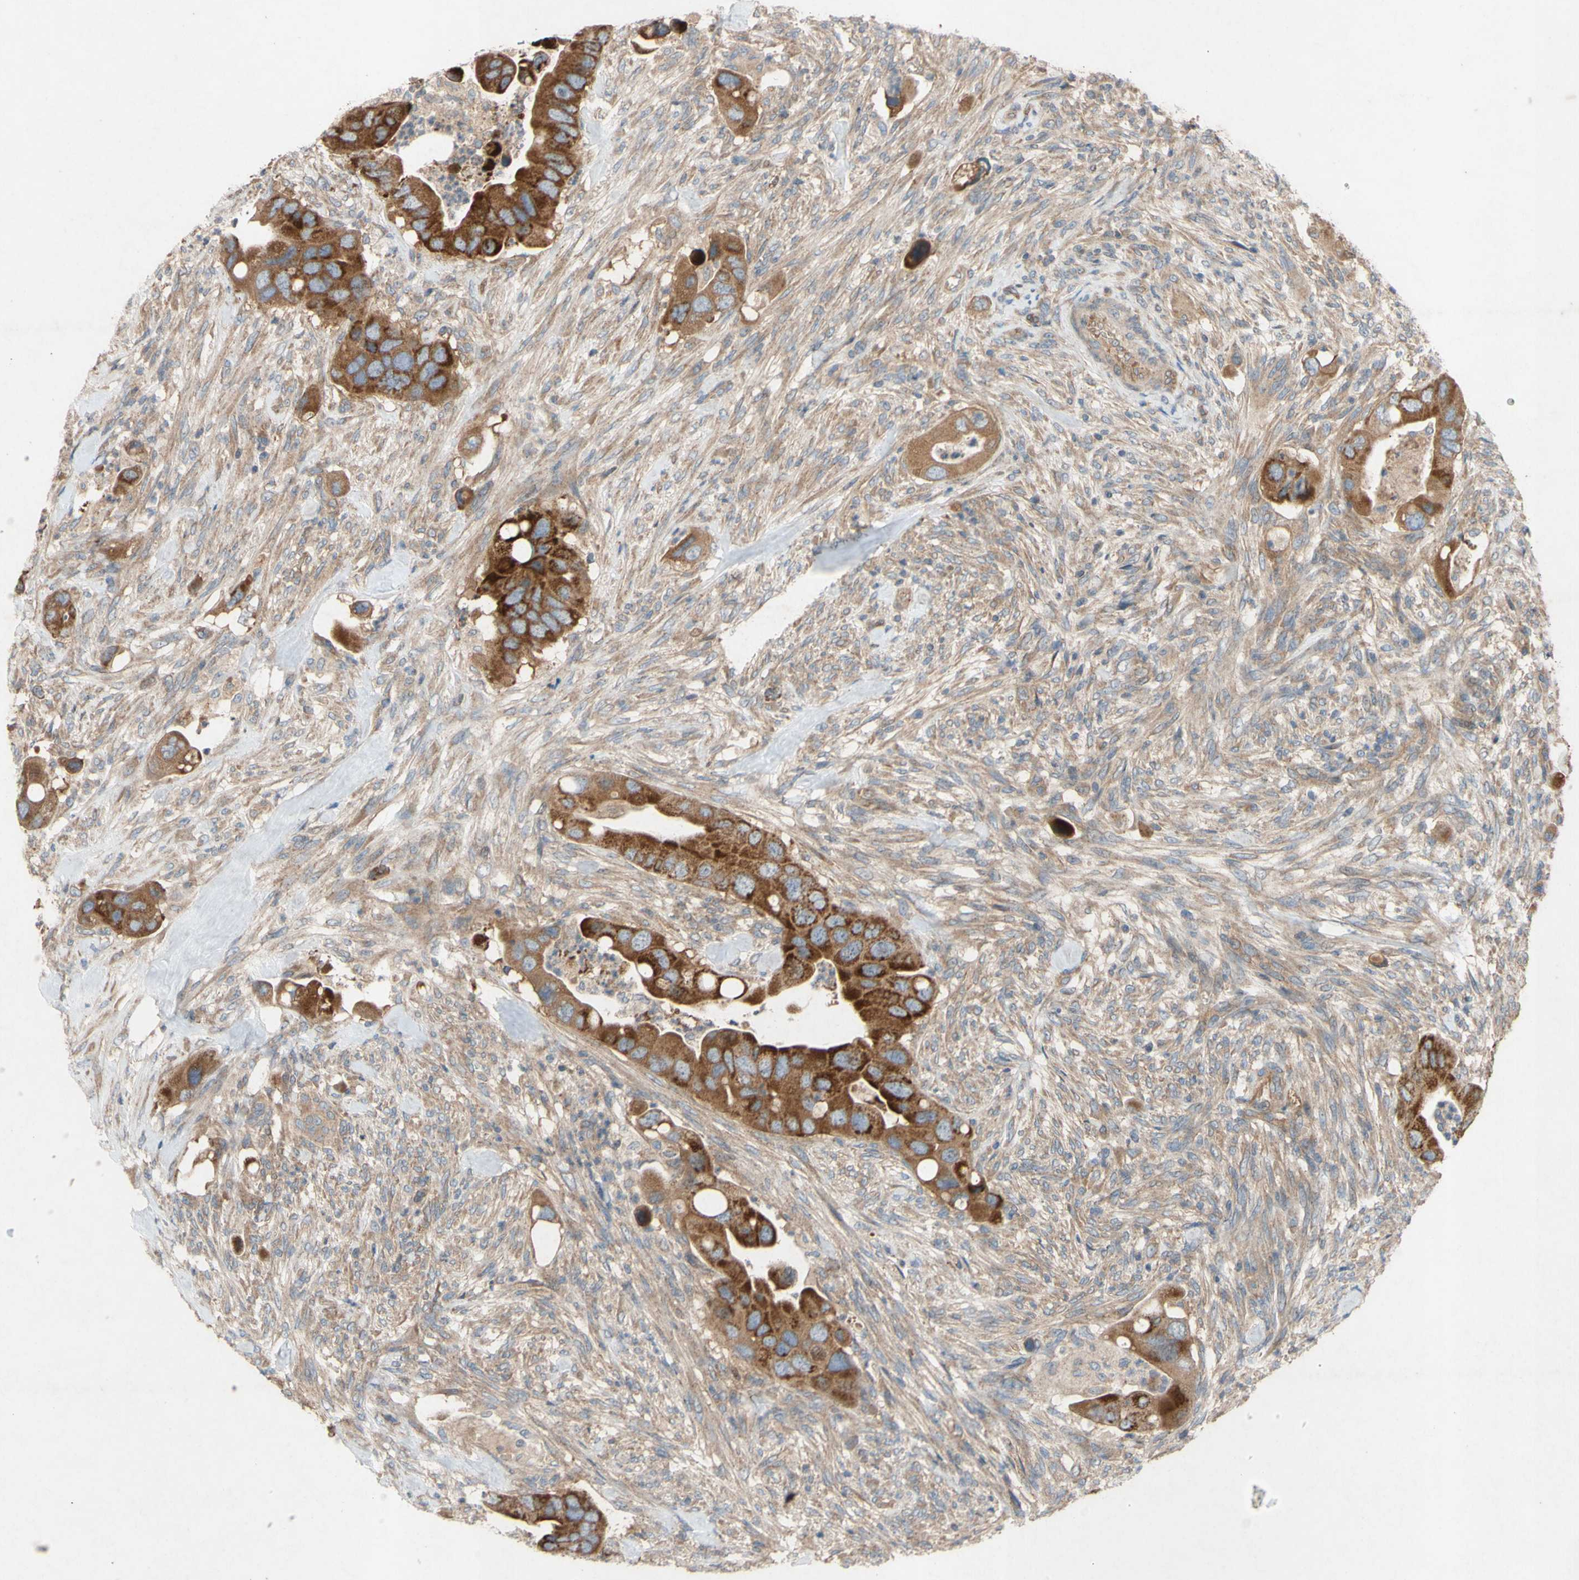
{"staining": {"intensity": "strong", "quantity": ">75%", "location": "cytoplasmic/membranous"}, "tissue": "colorectal cancer", "cell_type": "Tumor cells", "image_type": "cancer", "snomed": [{"axis": "morphology", "description": "Adenocarcinoma, NOS"}, {"axis": "topography", "description": "Rectum"}], "caption": "Protein staining exhibits strong cytoplasmic/membranous staining in approximately >75% of tumor cells in colorectal adenocarcinoma.", "gene": "TST", "patient": {"sex": "female", "age": 57}}